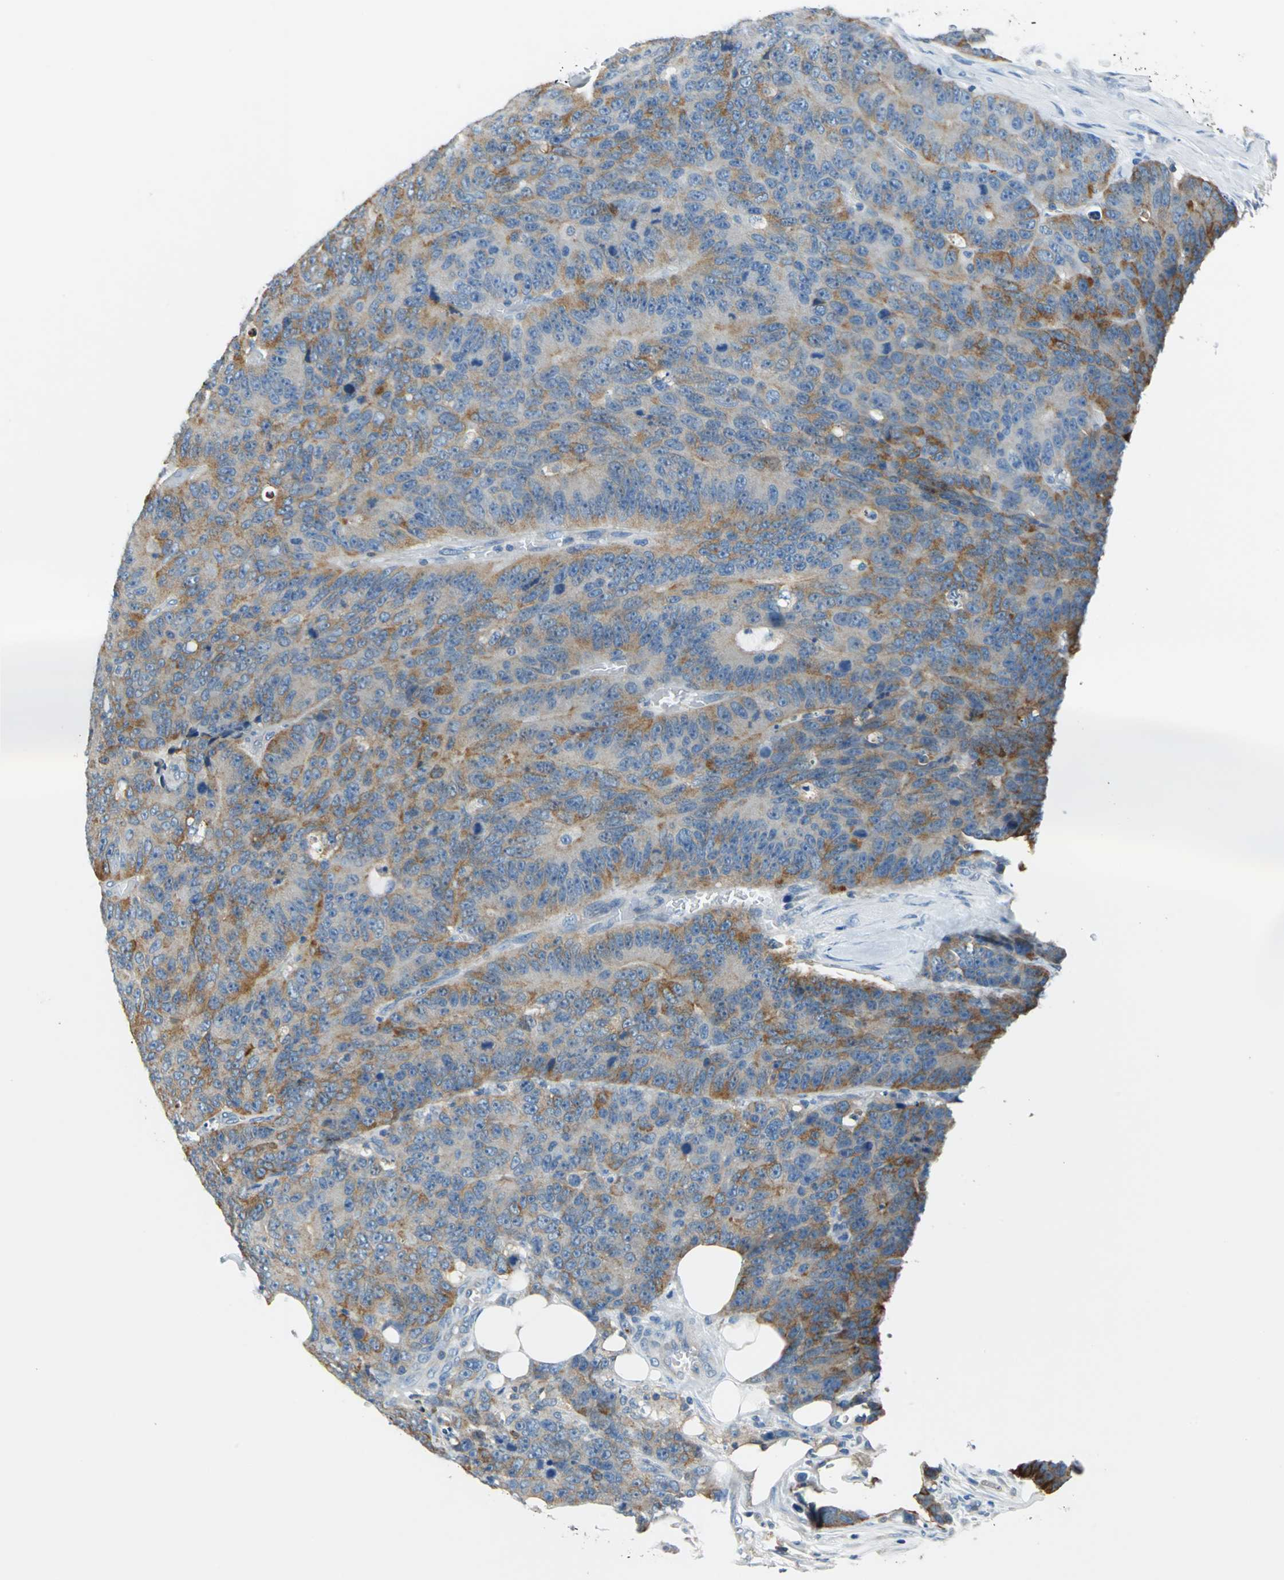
{"staining": {"intensity": "weak", "quantity": ">75%", "location": "cytoplasmic/membranous"}, "tissue": "colorectal cancer", "cell_type": "Tumor cells", "image_type": "cancer", "snomed": [{"axis": "morphology", "description": "Adenocarcinoma, NOS"}, {"axis": "topography", "description": "Colon"}], "caption": "Colorectal cancer (adenocarcinoma) stained for a protein exhibits weak cytoplasmic/membranous positivity in tumor cells.", "gene": "CPA3", "patient": {"sex": "female", "age": 86}}